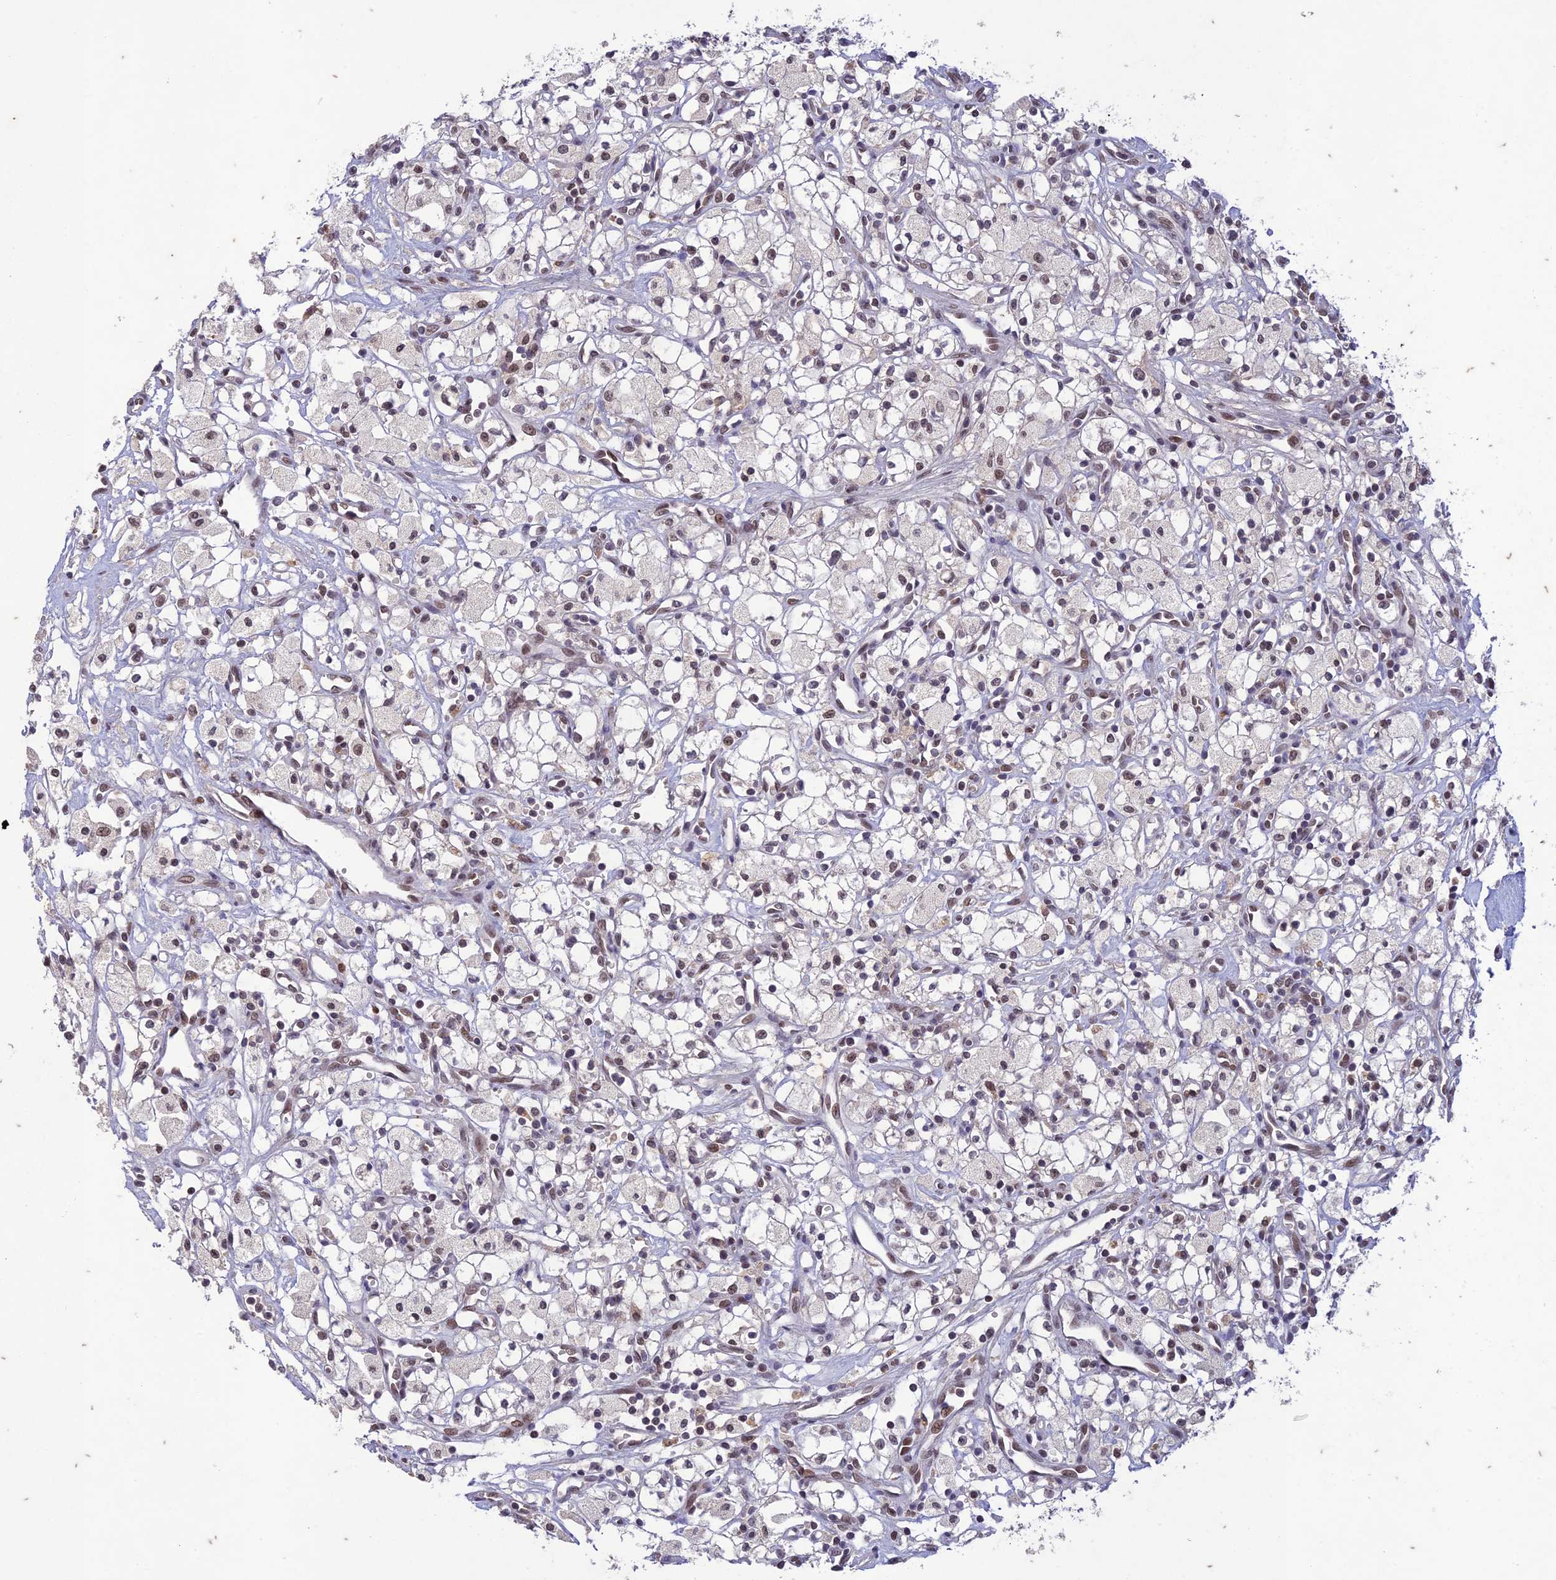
{"staining": {"intensity": "weak", "quantity": "<25%", "location": "nuclear"}, "tissue": "renal cancer", "cell_type": "Tumor cells", "image_type": "cancer", "snomed": [{"axis": "morphology", "description": "Adenocarcinoma, NOS"}, {"axis": "topography", "description": "Kidney"}], "caption": "IHC photomicrograph of neoplastic tissue: human adenocarcinoma (renal) stained with DAB shows no significant protein expression in tumor cells. (Brightfield microscopy of DAB immunohistochemistry at high magnification).", "gene": "POP4", "patient": {"sex": "male", "age": 59}}